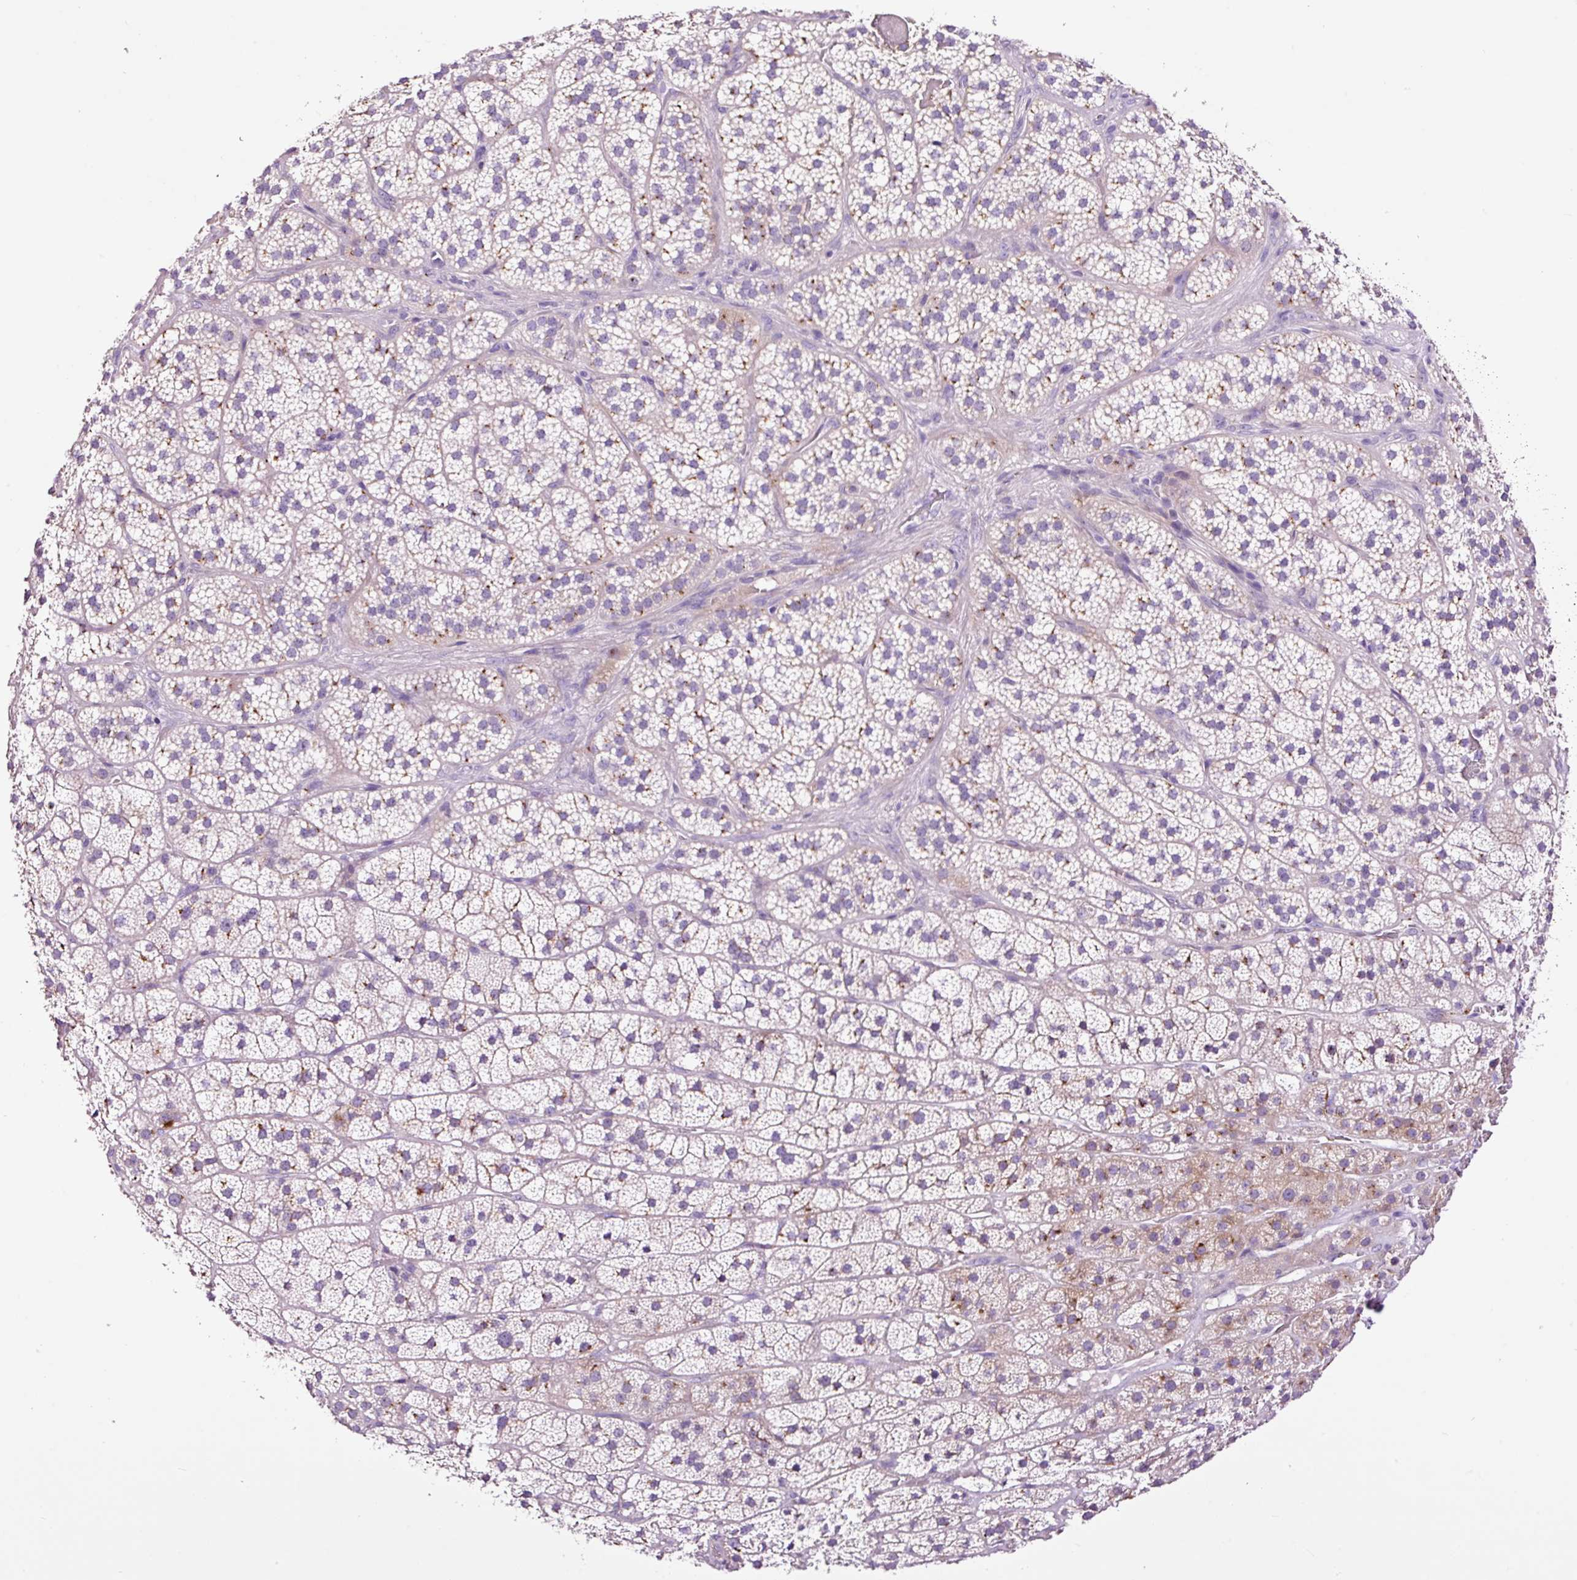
{"staining": {"intensity": "moderate", "quantity": "25%-75%", "location": "cytoplasmic/membranous"}, "tissue": "adrenal gland", "cell_type": "Glandular cells", "image_type": "normal", "snomed": [{"axis": "morphology", "description": "Normal tissue, NOS"}, {"axis": "topography", "description": "Adrenal gland"}], "caption": "Moderate cytoplasmic/membranous staining for a protein is identified in approximately 25%-75% of glandular cells of unremarkable adrenal gland using IHC.", "gene": "PAM", "patient": {"sex": "male", "age": 57}}